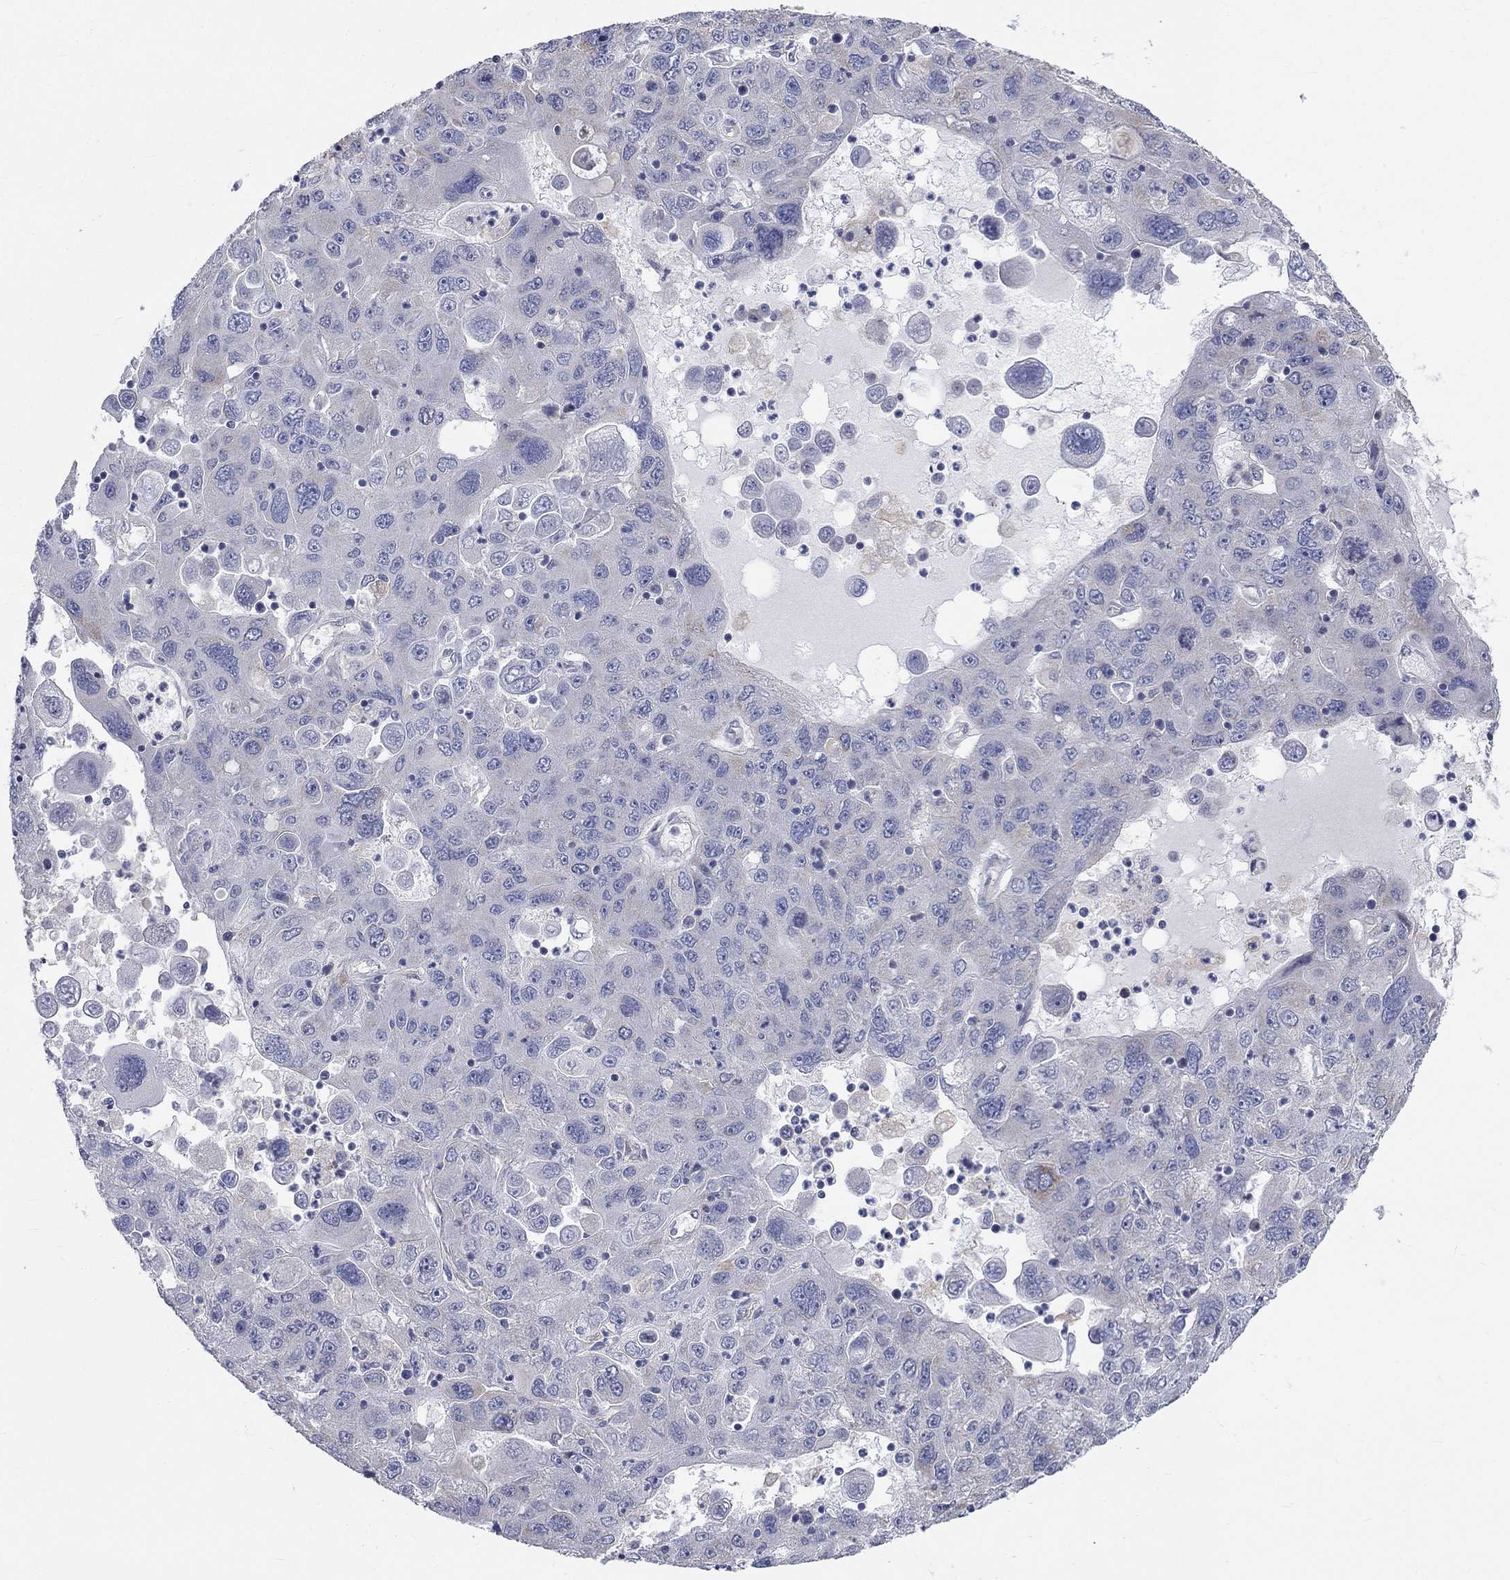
{"staining": {"intensity": "weak", "quantity": "<25%", "location": "cytoplasmic/membranous"}, "tissue": "stomach cancer", "cell_type": "Tumor cells", "image_type": "cancer", "snomed": [{"axis": "morphology", "description": "Adenocarcinoma, NOS"}, {"axis": "topography", "description": "Stomach"}], "caption": "Tumor cells are negative for brown protein staining in stomach adenocarcinoma. (DAB immunohistochemistry, high magnification).", "gene": "PCDHGA10", "patient": {"sex": "male", "age": 56}}